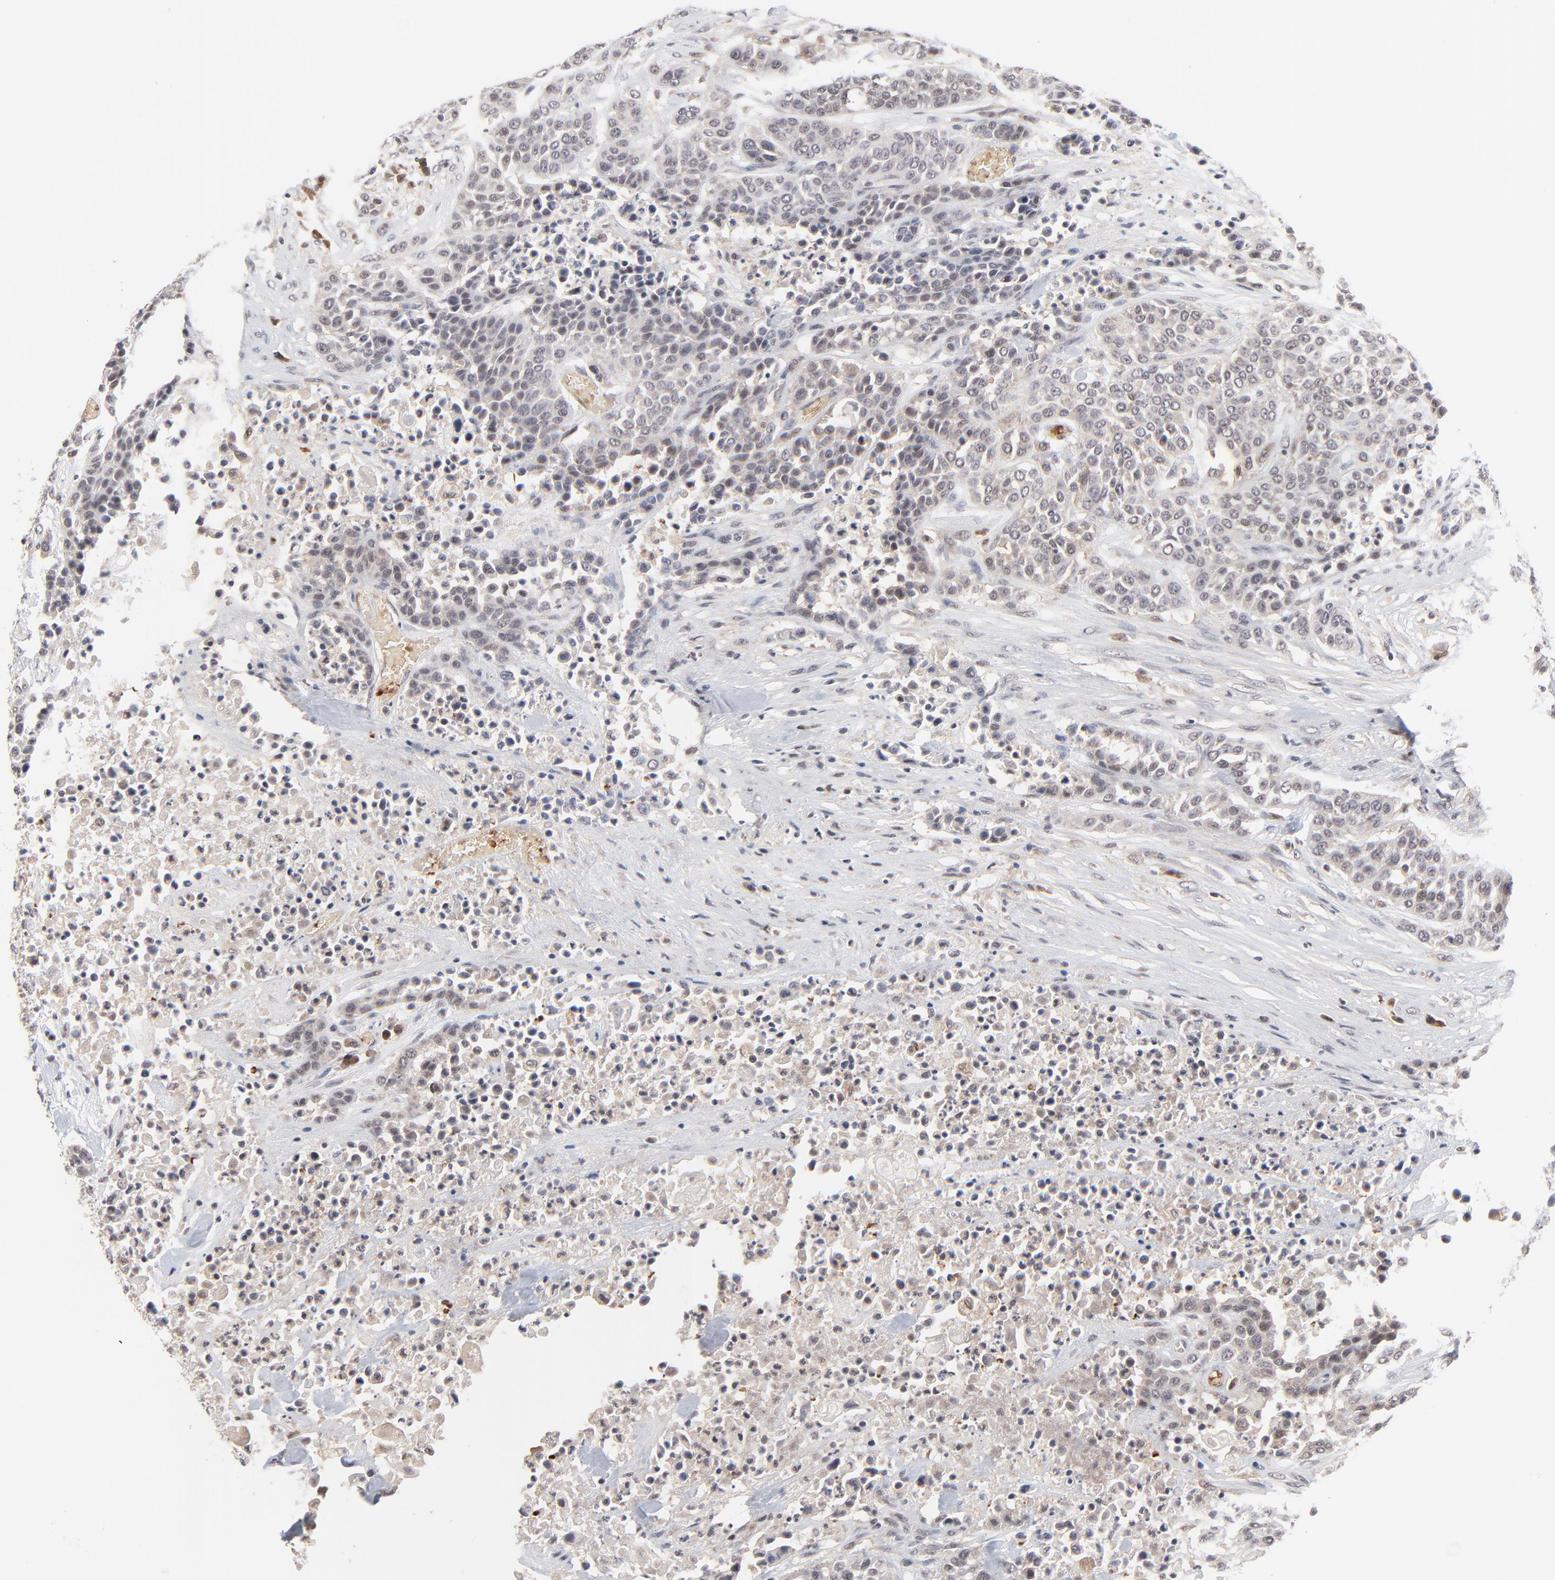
{"staining": {"intensity": "weak", "quantity": "25%-75%", "location": "cytoplasmic/membranous"}, "tissue": "urothelial cancer", "cell_type": "Tumor cells", "image_type": "cancer", "snomed": [{"axis": "morphology", "description": "Urothelial carcinoma, High grade"}, {"axis": "topography", "description": "Urinary bladder"}], "caption": "Tumor cells reveal weak cytoplasmic/membranous positivity in about 25%-75% of cells in urothelial cancer.", "gene": "CASP10", "patient": {"sex": "male", "age": 74}}